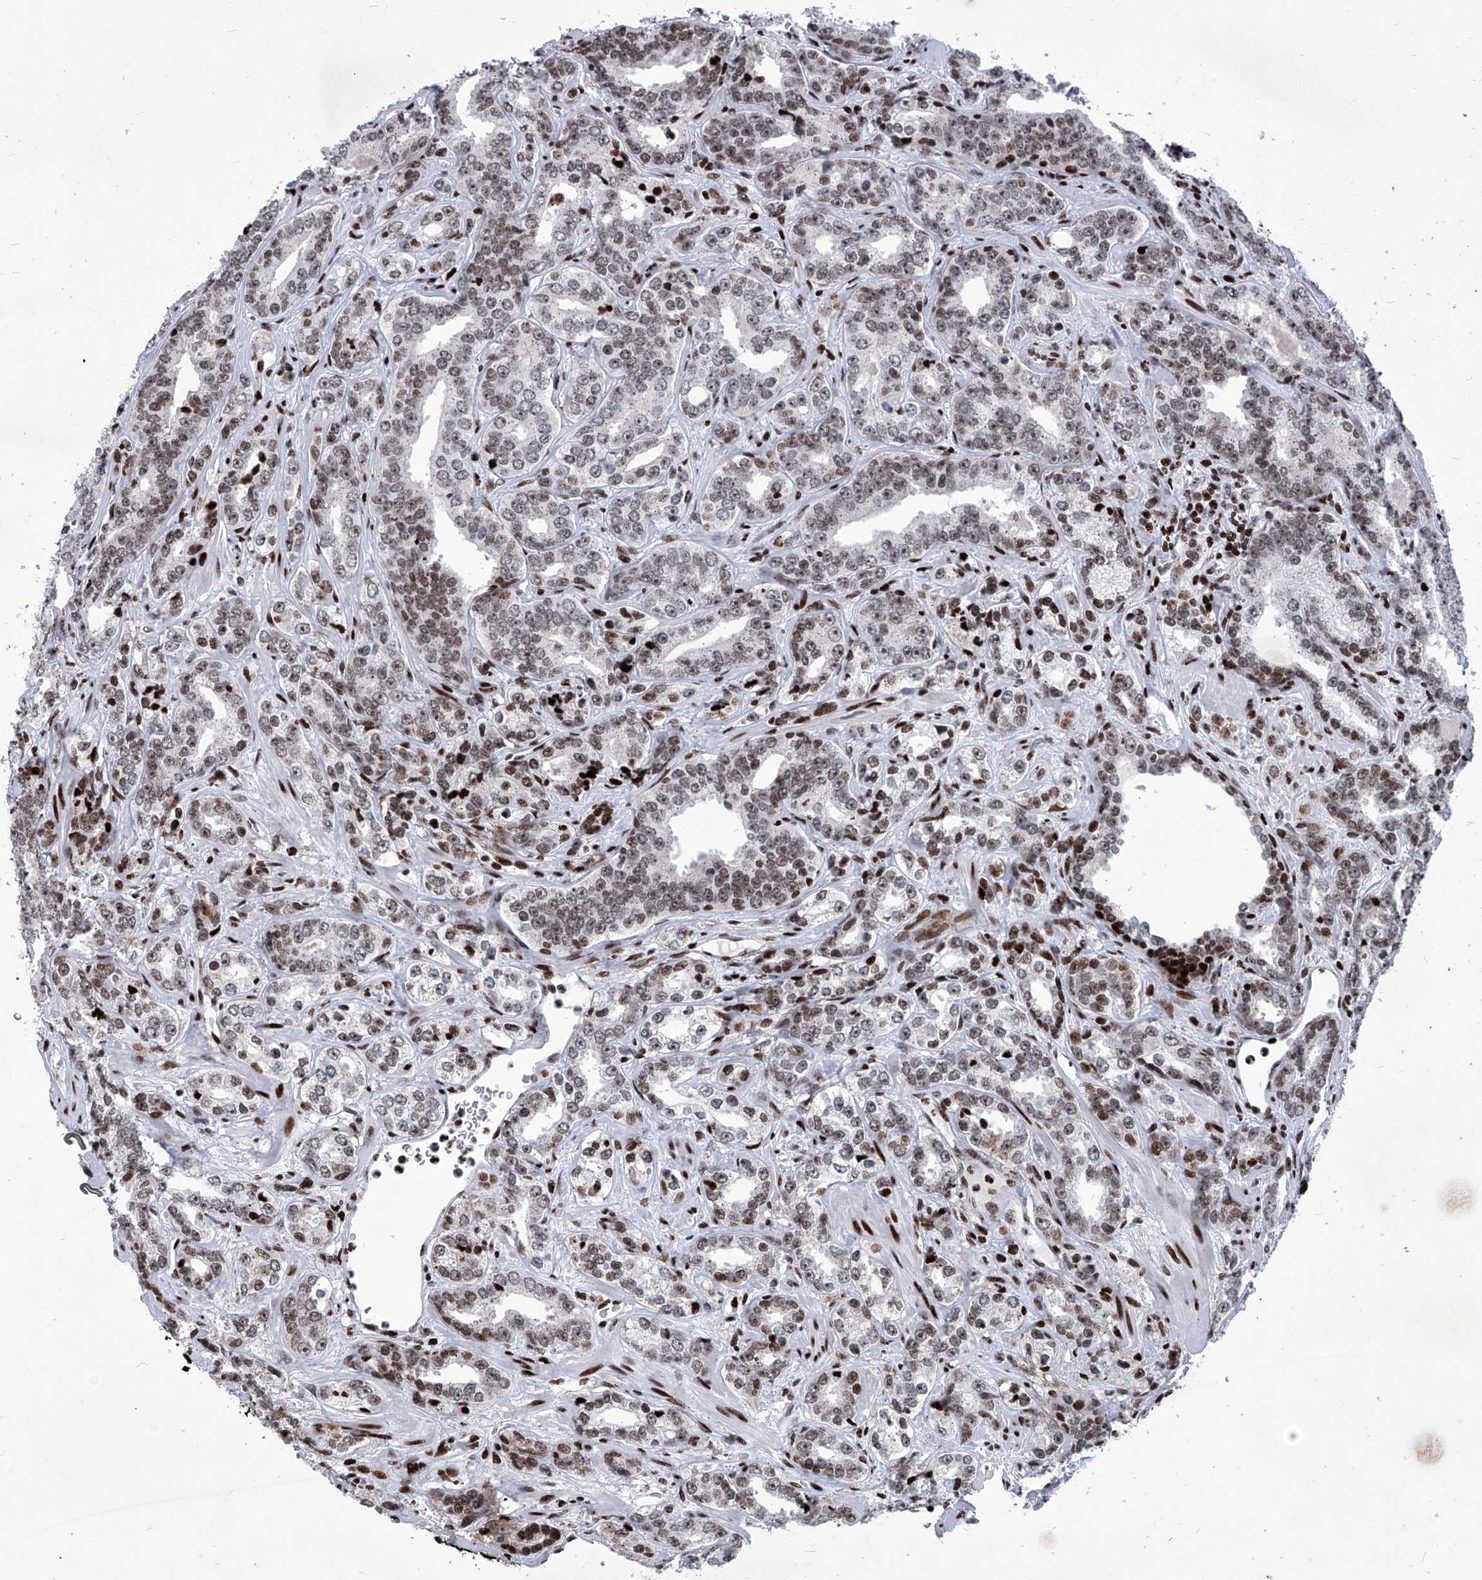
{"staining": {"intensity": "moderate", "quantity": "25%-75%", "location": "nuclear"}, "tissue": "prostate cancer", "cell_type": "Tumor cells", "image_type": "cancer", "snomed": [{"axis": "morphology", "description": "Adenocarcinoma, High grade"}, {"axis": "topography", "description": "Prostate"}], "caption": "DAB (3,3'-diaminobenzidine) immunohistochemical staining of human prostate high-grade adenocarcinoma shows moderate nuclear protein positivity in approximately 25%-75% of tumor cells.", "gene": "HEY2", "patient": {"sex": "male", "age": 62}}